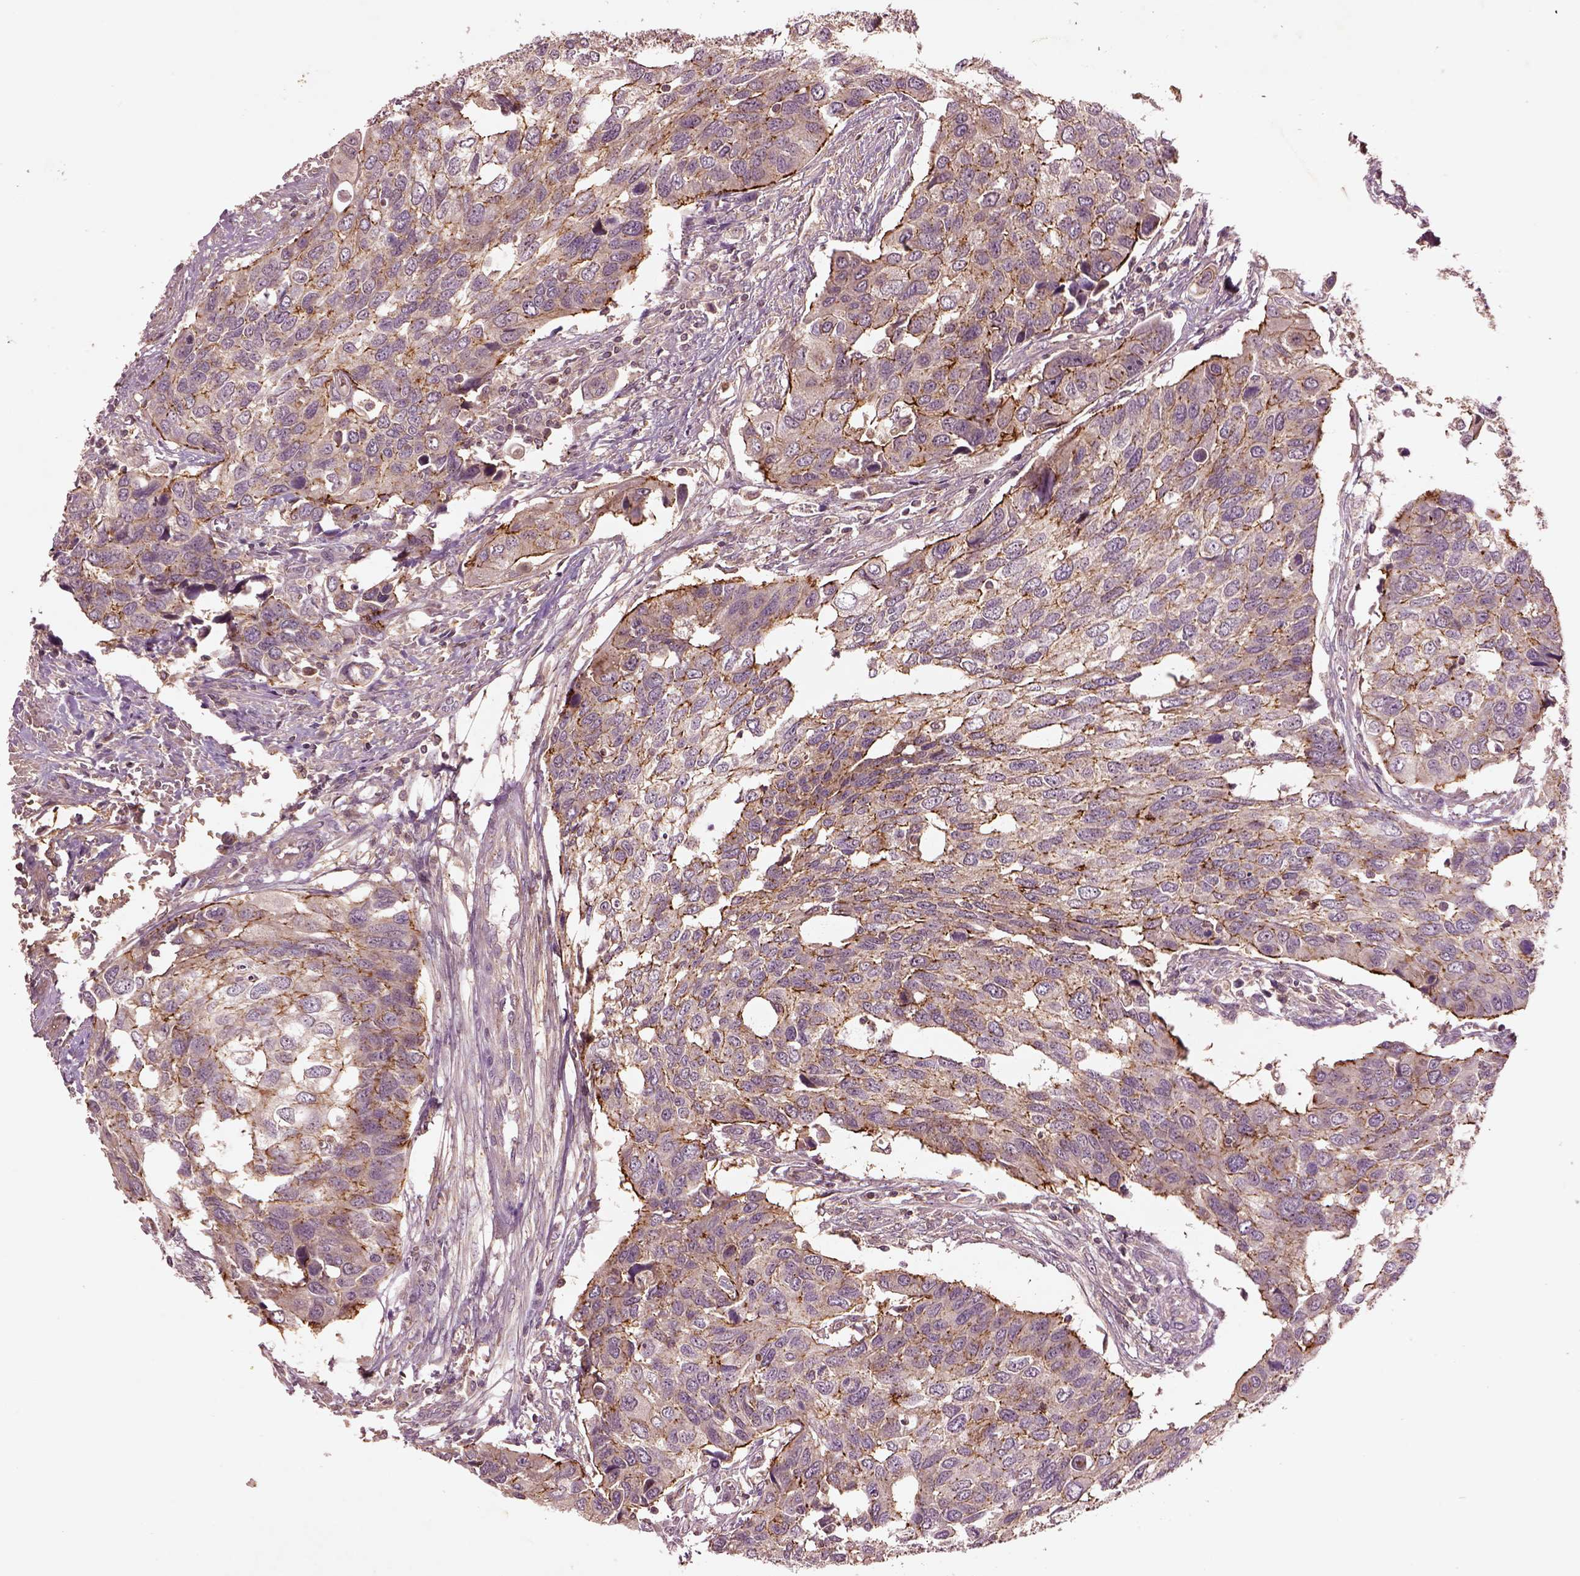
{"staining": {"intensity": "moderate", "quantity": ">75%", "location": "cytoplasmic/membranous"}, "tissue": "urothelial cancer", "cell_type": "Tumor cells", "image_type": "cancer", "snomed": [{"axis": "morphology", "description": "Urothelial carcinoma, High grade"}, {"axis": "topography", "description": "Urinary bladder"}], "caption": "Human high-grade urothelial carcinoma stained for a protein (brown) demonstrates moderate cytoplasmic/membranous positive positivity in about >75% of tumor cells.", "gene": "MTHFS", "patient": {"sex": "male", "age": 60}}